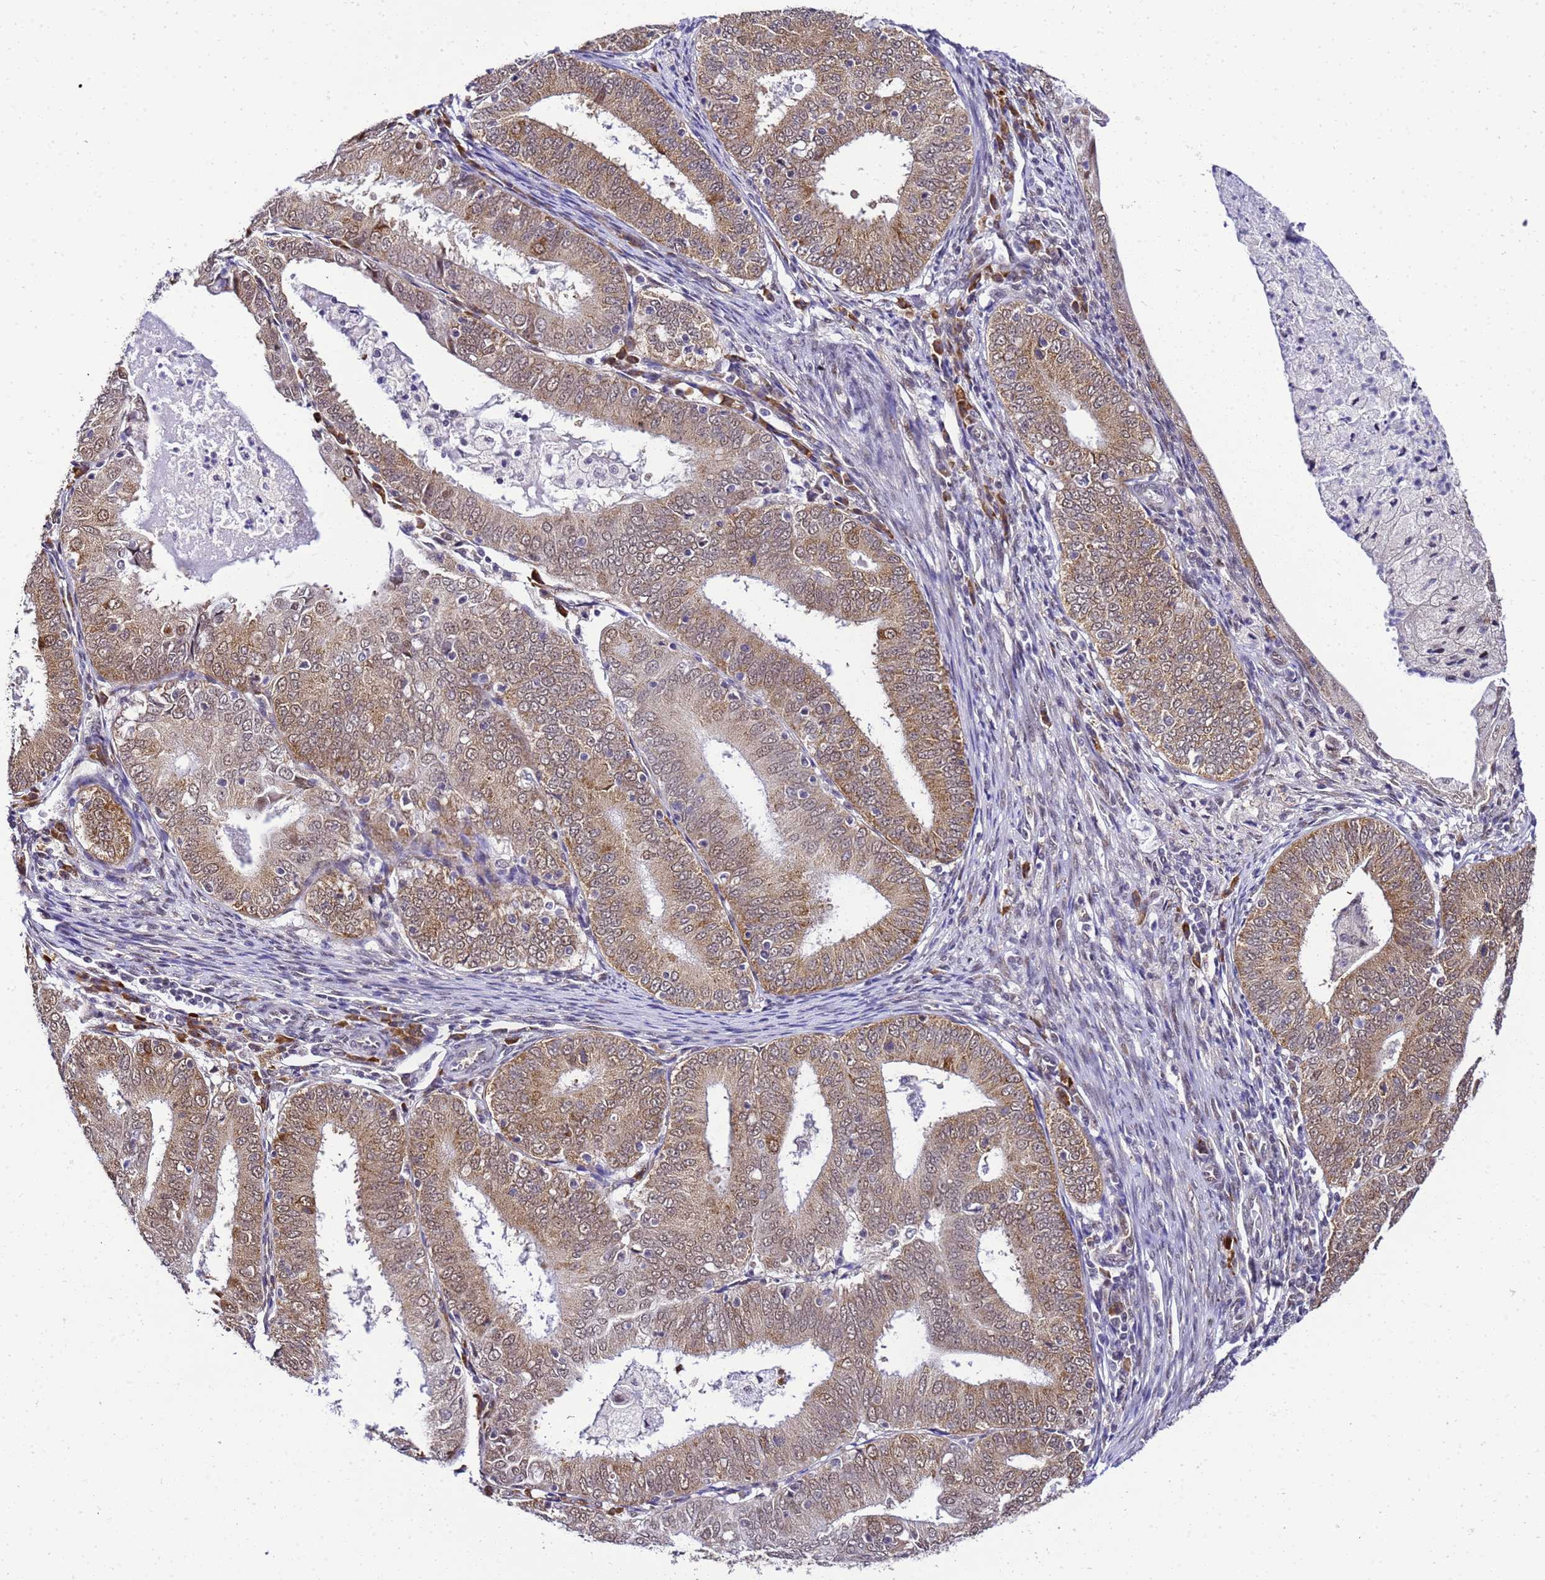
{"staining": {"intensity": "moderate", "quantity": ">75%", "location": "cytoplasmic/membranous"}, "tissue": "endometrial cancer", "cell_type": "Tumor cells", "image_type": "cancer", "snomed": [{"axis": "morphology", "description": "Adenocarcinoma, NOS"}, {"axis": "topography", "description": "Endometrium"}], "caption": "Human adenocarcinoma (endometrial) stained with a brown dye displays moderate cytoplasmic/membranous positive expression in approximately >75% of tumor cells.", "gene": "SMN1", "patient": {"sex": "female", "age": 57}}